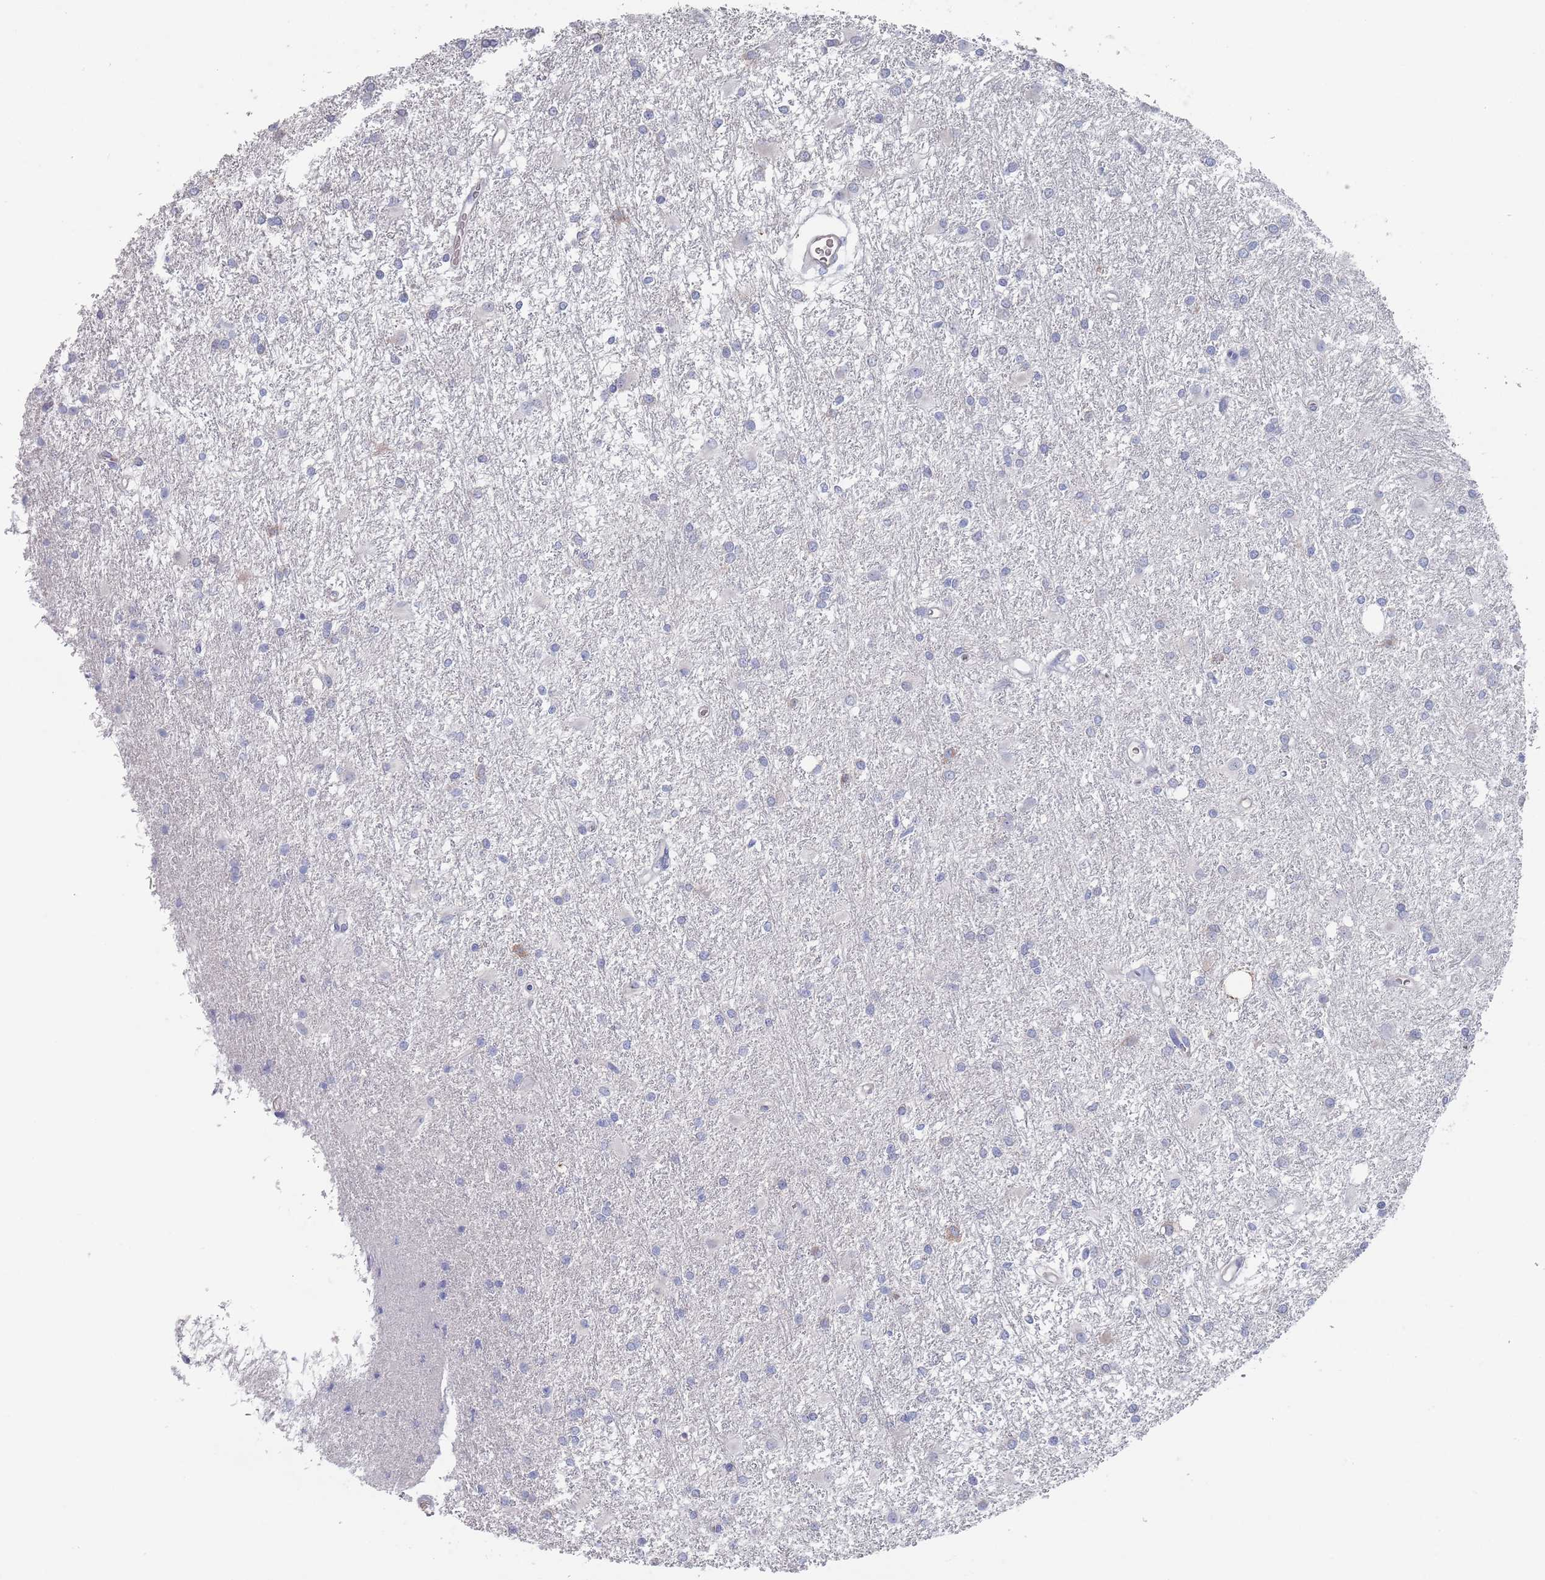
{"staining": {"intensity": "negative", "quantity": "none", "location": "none"}, "tissue": "glioma", "cell_type": "Tumor cells", "image_type": "cancer", "snomed": [{"axis": "morphology", "description": "Glioma, malignant, High grade"}, {"axis": "topography", "description": "Brain"}], "caption": "Immunohistochemistry (IHC) histopathology image of neoplastic tissue: human malignant glioma (high-grade) stained with DAB reveals no significant protein expression in tumor cells.", "gene": "TMCO3", "patient": {"sex": "female", "age": 50}}